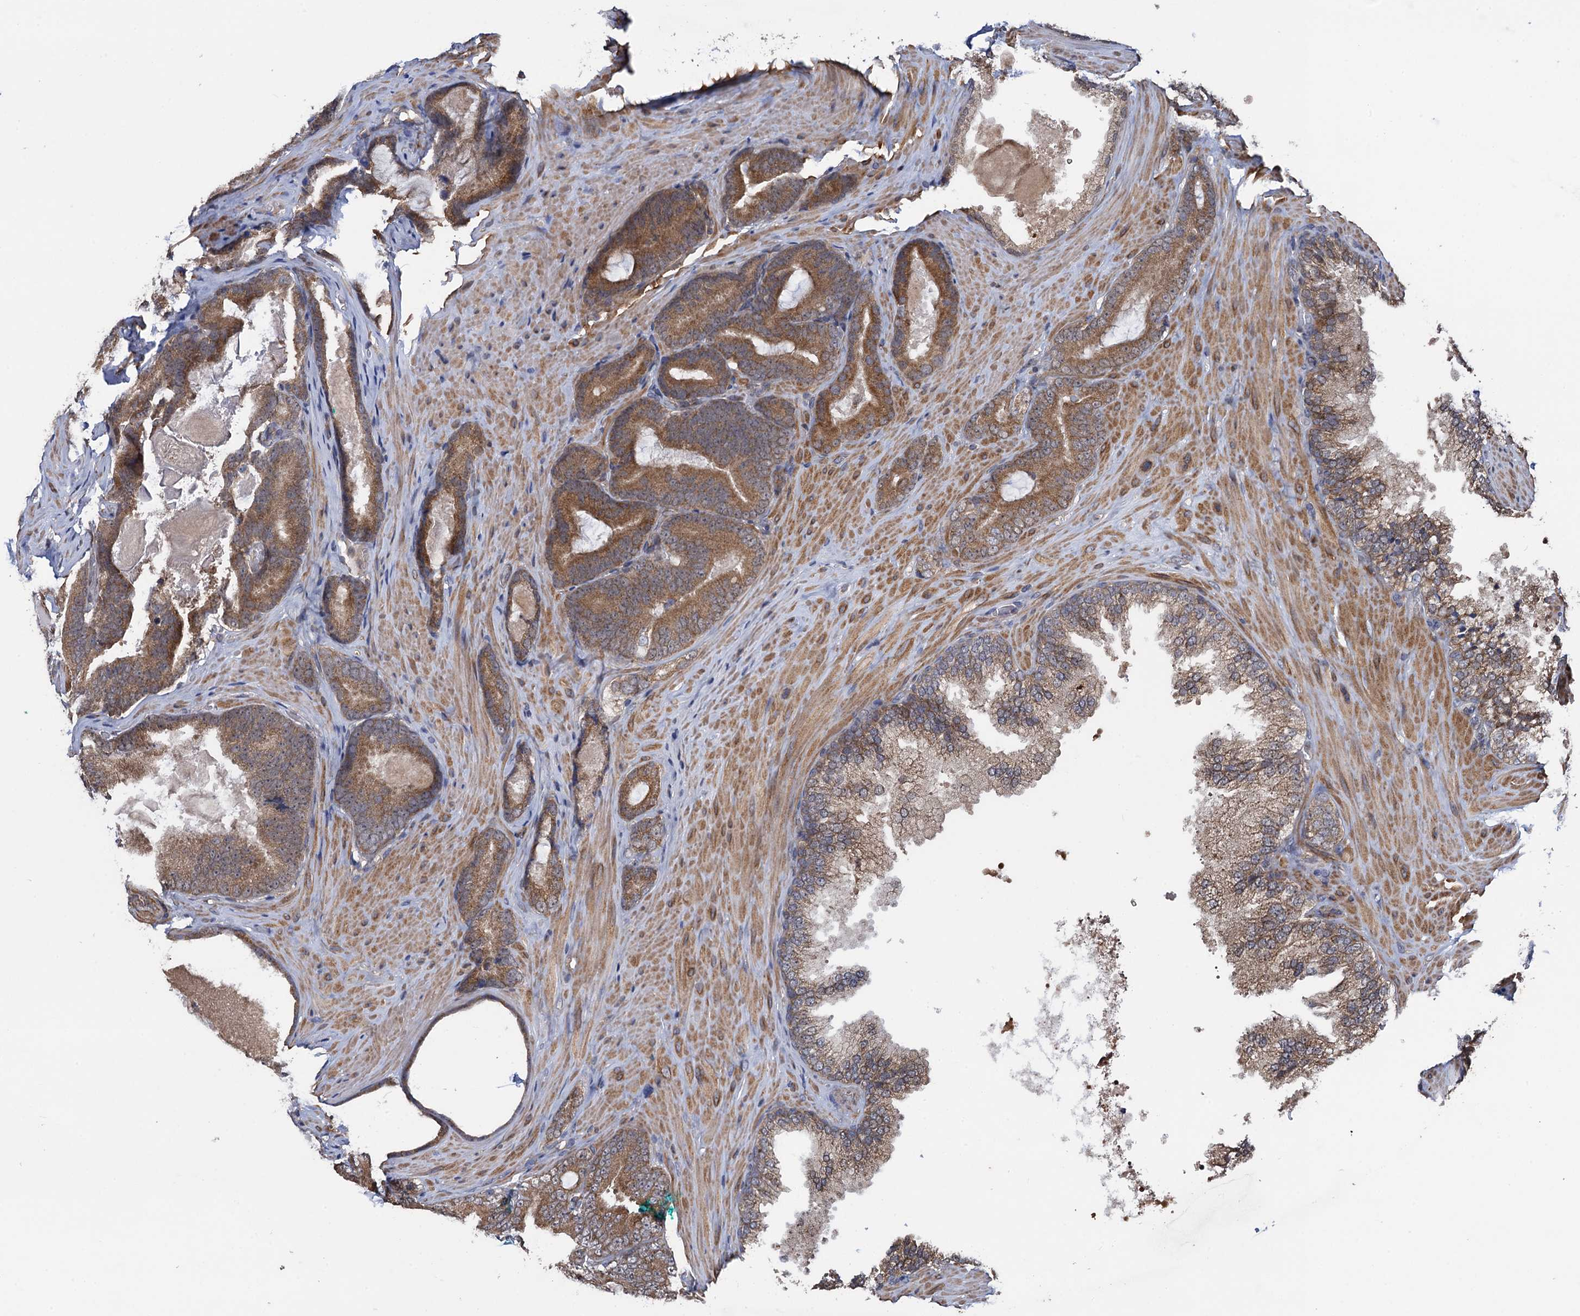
{"staining": {"intensity": "moderate", "quantity": ">75%", "location": "cytoplasmic/membranous"}, "tissue": "prostate cancer", "cell_type": "Tumor cells", "image_type": "cancer", "snomed": [{"axis": "morphology", "description": "Adenocarcinoma, High grade"}, {"axis": "topography", "description": "Prostate"}], "caption": "An image of prostate cancer (high-grade adenocarcinoma) stained for a protein demonstrates moderate cytoplasmic/membranous brown staining in tumor cells.", "gene": "HAUS1", "patient": {"sex": "male", "age": 66}}